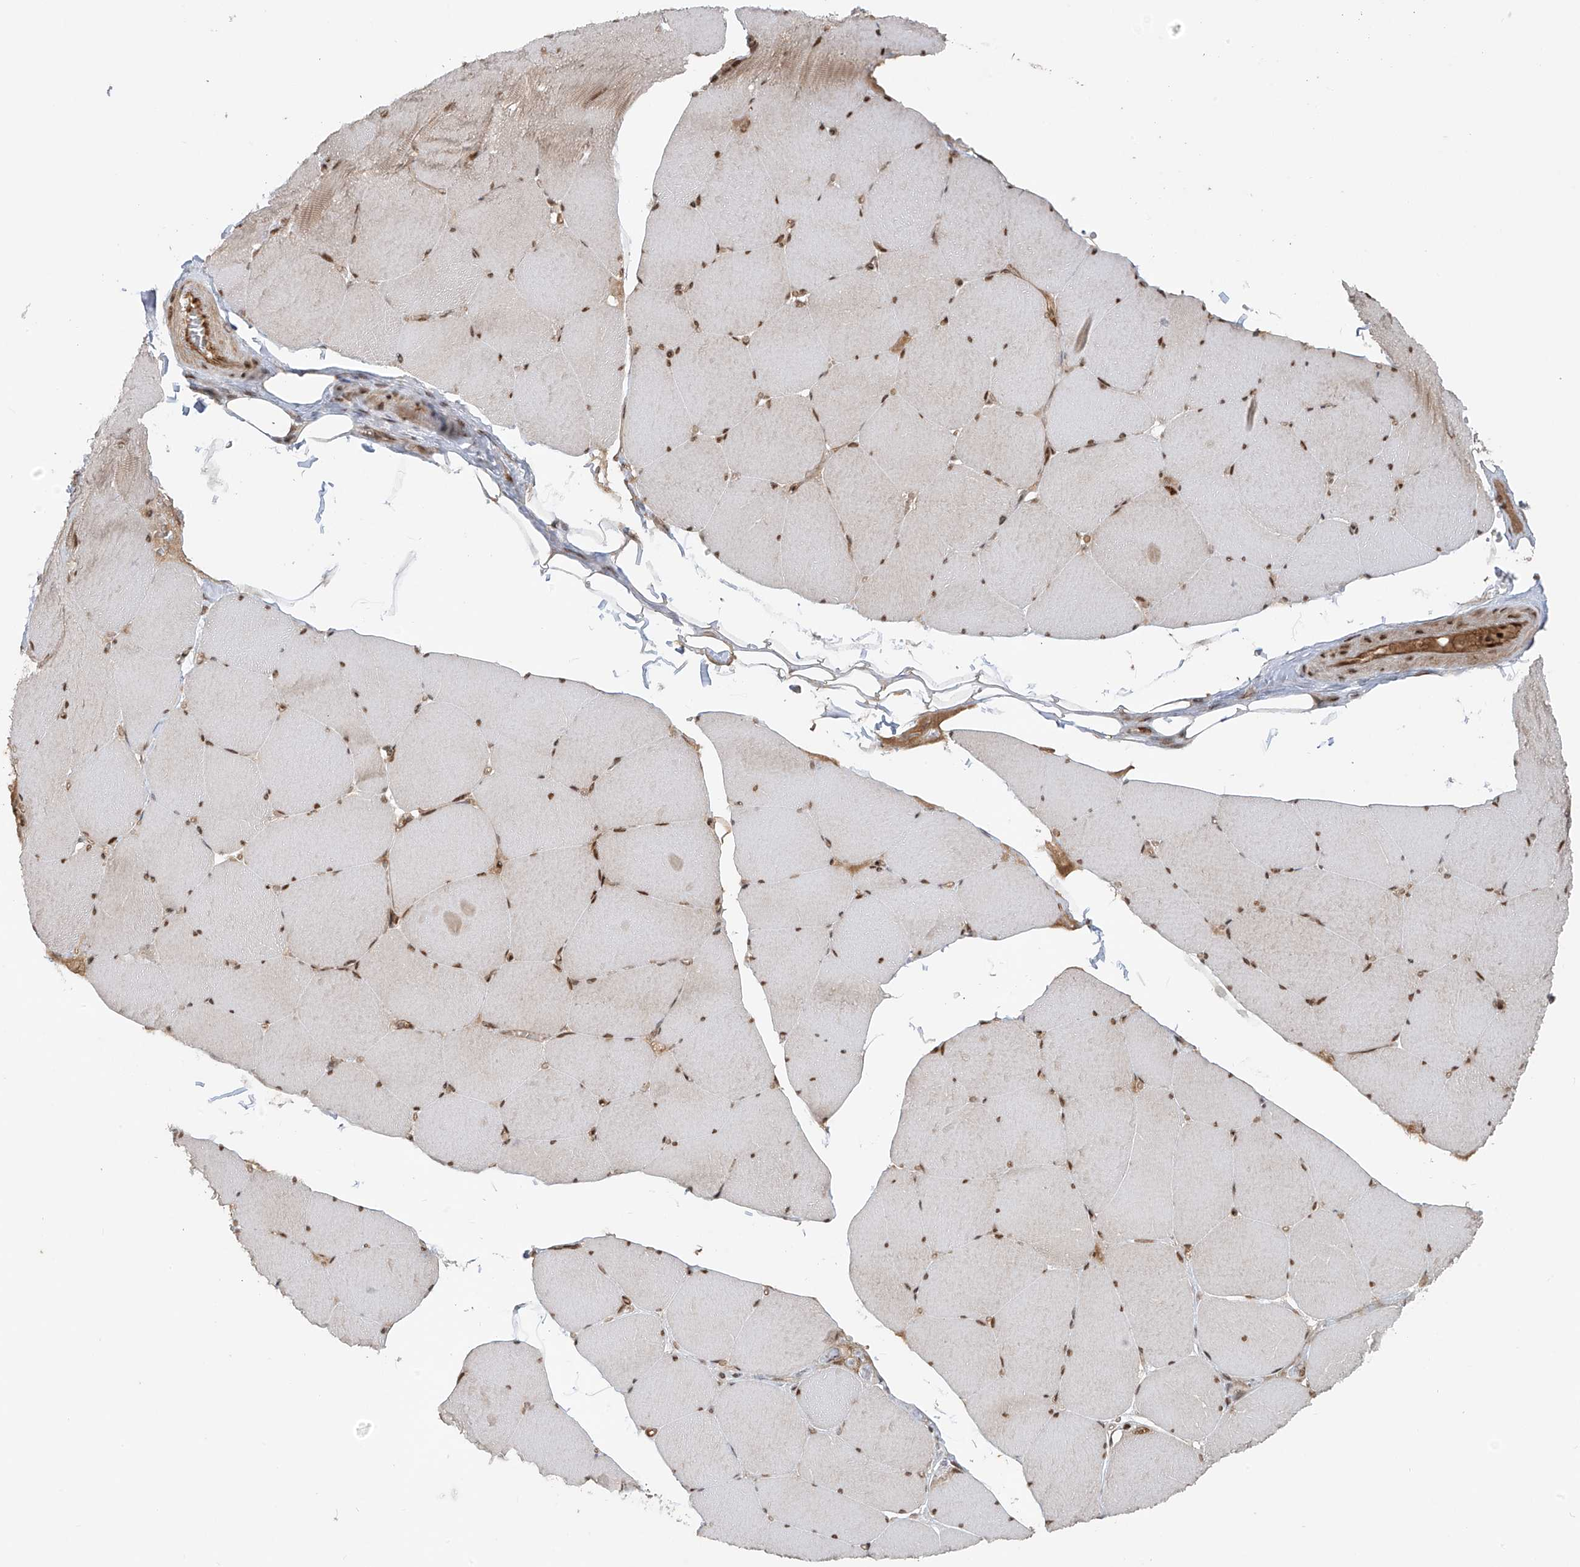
{"staining": {"intensity": "moderate", "quantity": ">75%", "location": "nuclear"}, "tissue": "skeletal muscle", "cell_type": "Myocytes", "image_type": "normal", "snomed": [{"axis": "morphology", "description": "Normal tissue, NOS"}, {"axis": "topography", "description": "Skeletal muscle"}, {"axis": "topography", "description": "Head-Neck"}], "caption": "Immunohistochemistry of normal human skeletal muscle reveals medium levels of moderate nuclear positivity in approximately >75% of myocytes.", "gene": "ARHGEF3", "patient": {"sex": "male", "age": 66}}